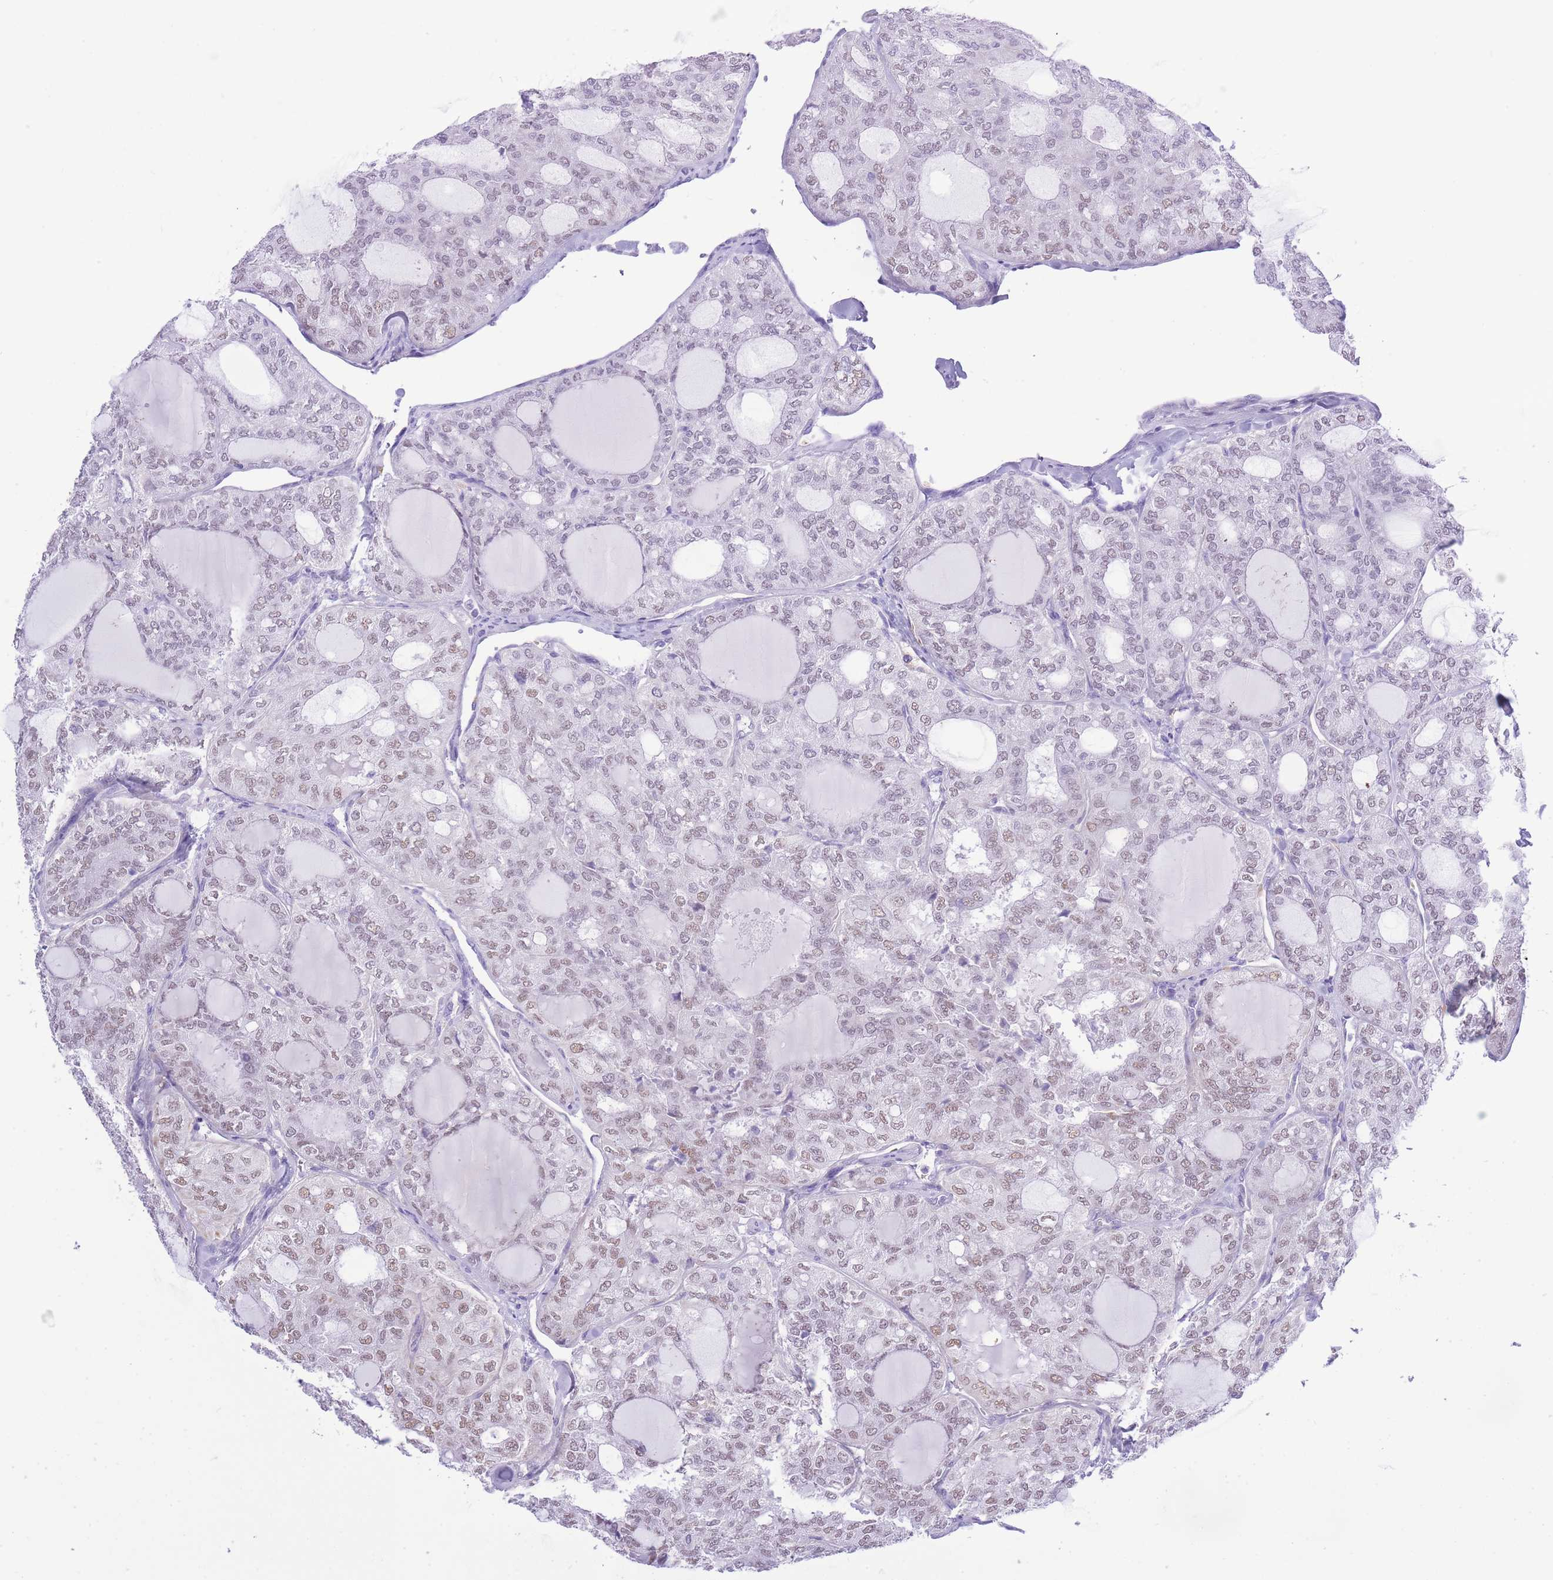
{"staining": {"intensity": "weak", "quantity": "25%-75%", "location": "nuclear"}, "tissue": "thyroid cancer", "cell_type": "Tumor cells", "image_type": "cancer", "snomed": [{"axis": "morphology", "description": "Follicular adenoma carcinoma, NOS"}, {"axis": "topography", "description": "Thyroid gland"}], "caption": "This image exhibits immunohistochemistry (IHC) staining of human thyroid follicular adenoma carcinoma, with low weak nuclear expression in about 25%-75% of tumor cells.", "gene": "MEIOSIN", "patient": {"sex": "male", "age": 75}}